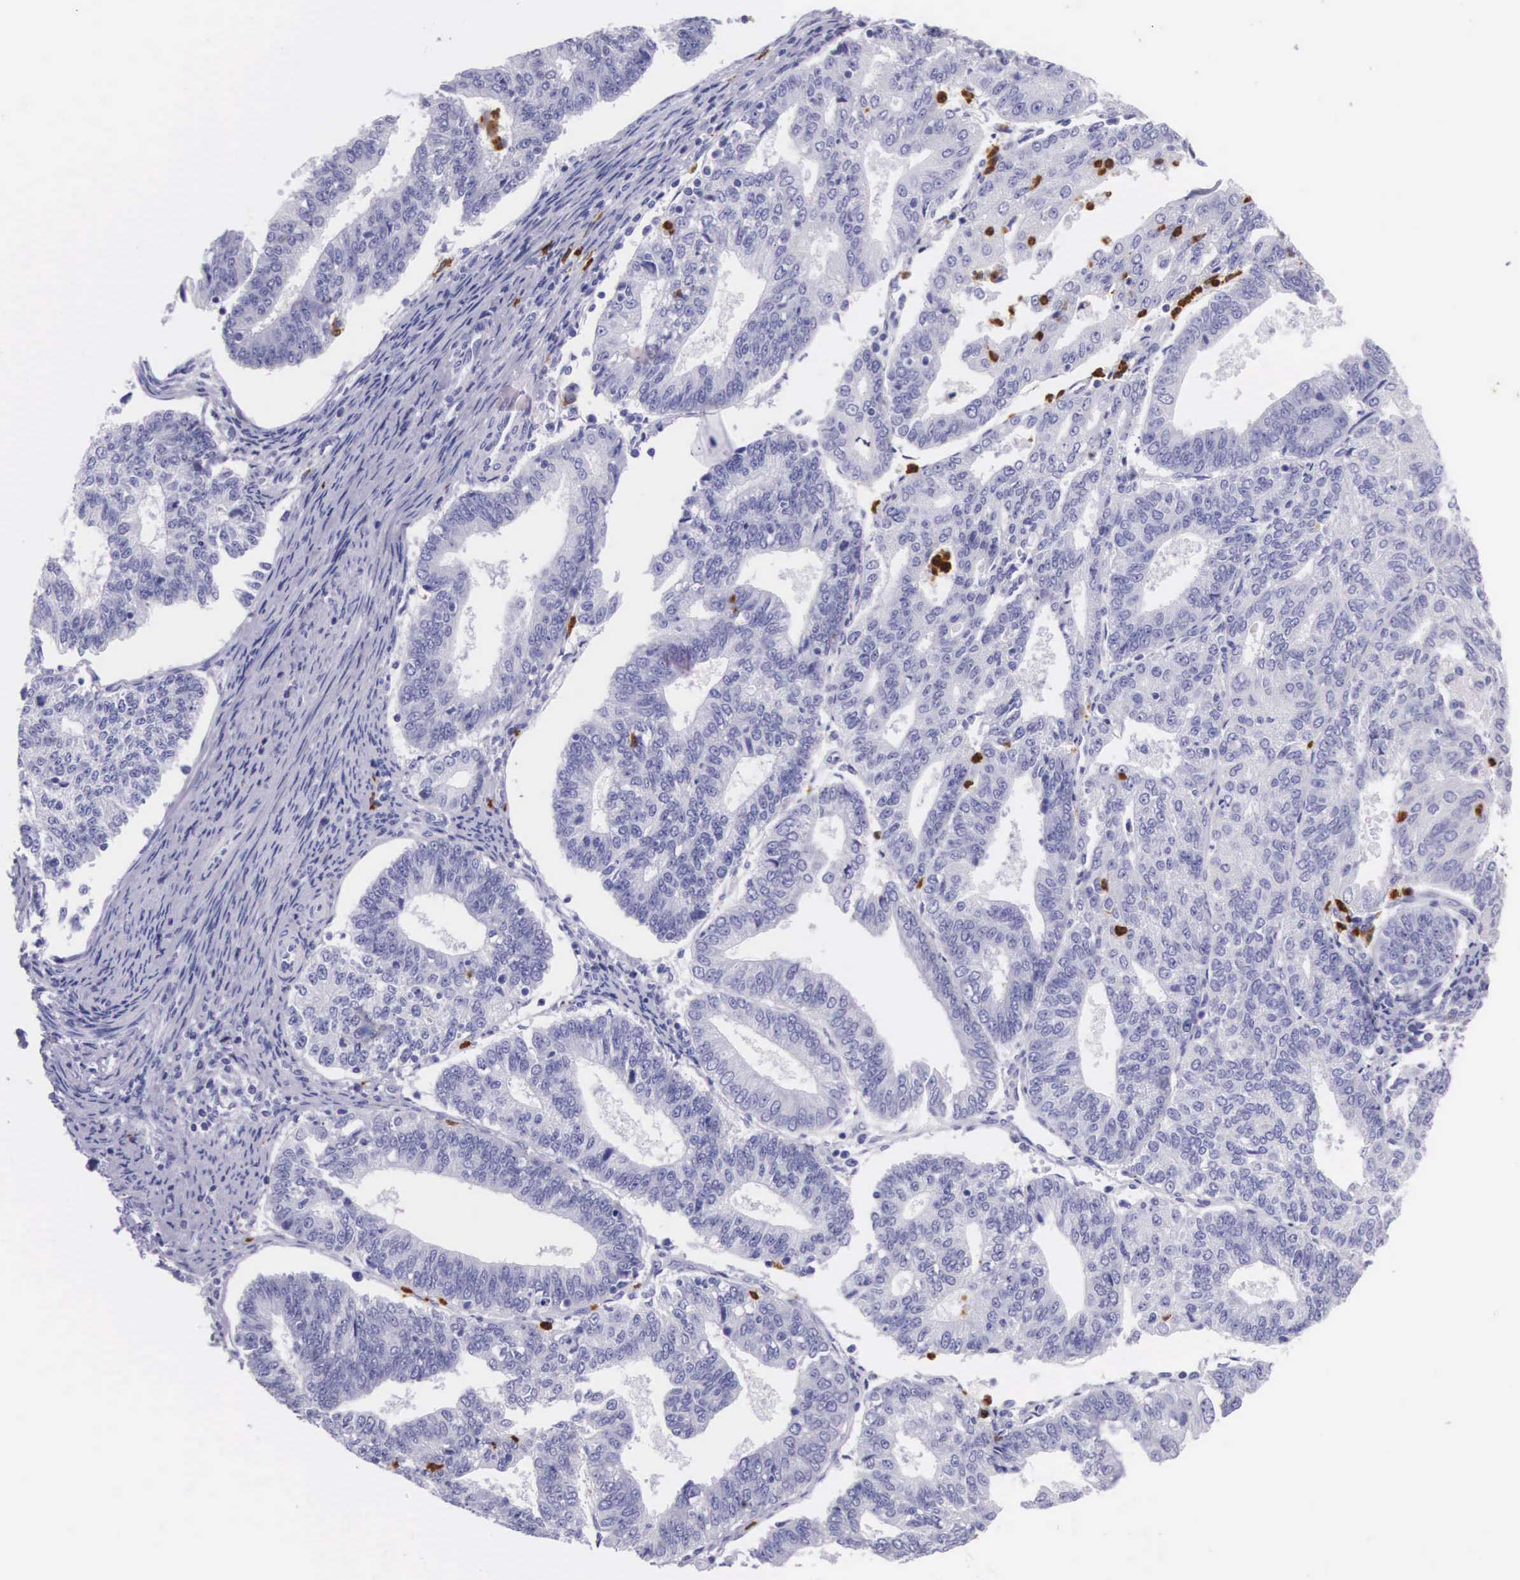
{"staining": {"intensity": "negative", "quantity": "none", "location": "none"}, "tissue": "endometrial cancer", "cell_type": "Tumor cells", "image_type": "cancer", "snomed": [{"axis": "morphology", "description": "Adenocarcinoma, NOS"}, {"axis": "topography", "description": "Endometrium"}], "caption": "IHC photomicrograph of human endometrial cancer (adenocarcinoma) stained for a protein (brown), which demonstrates no expression in tumor cells.", "gene": "FCN1", "patient": {"sex": "female", "age": 56}}